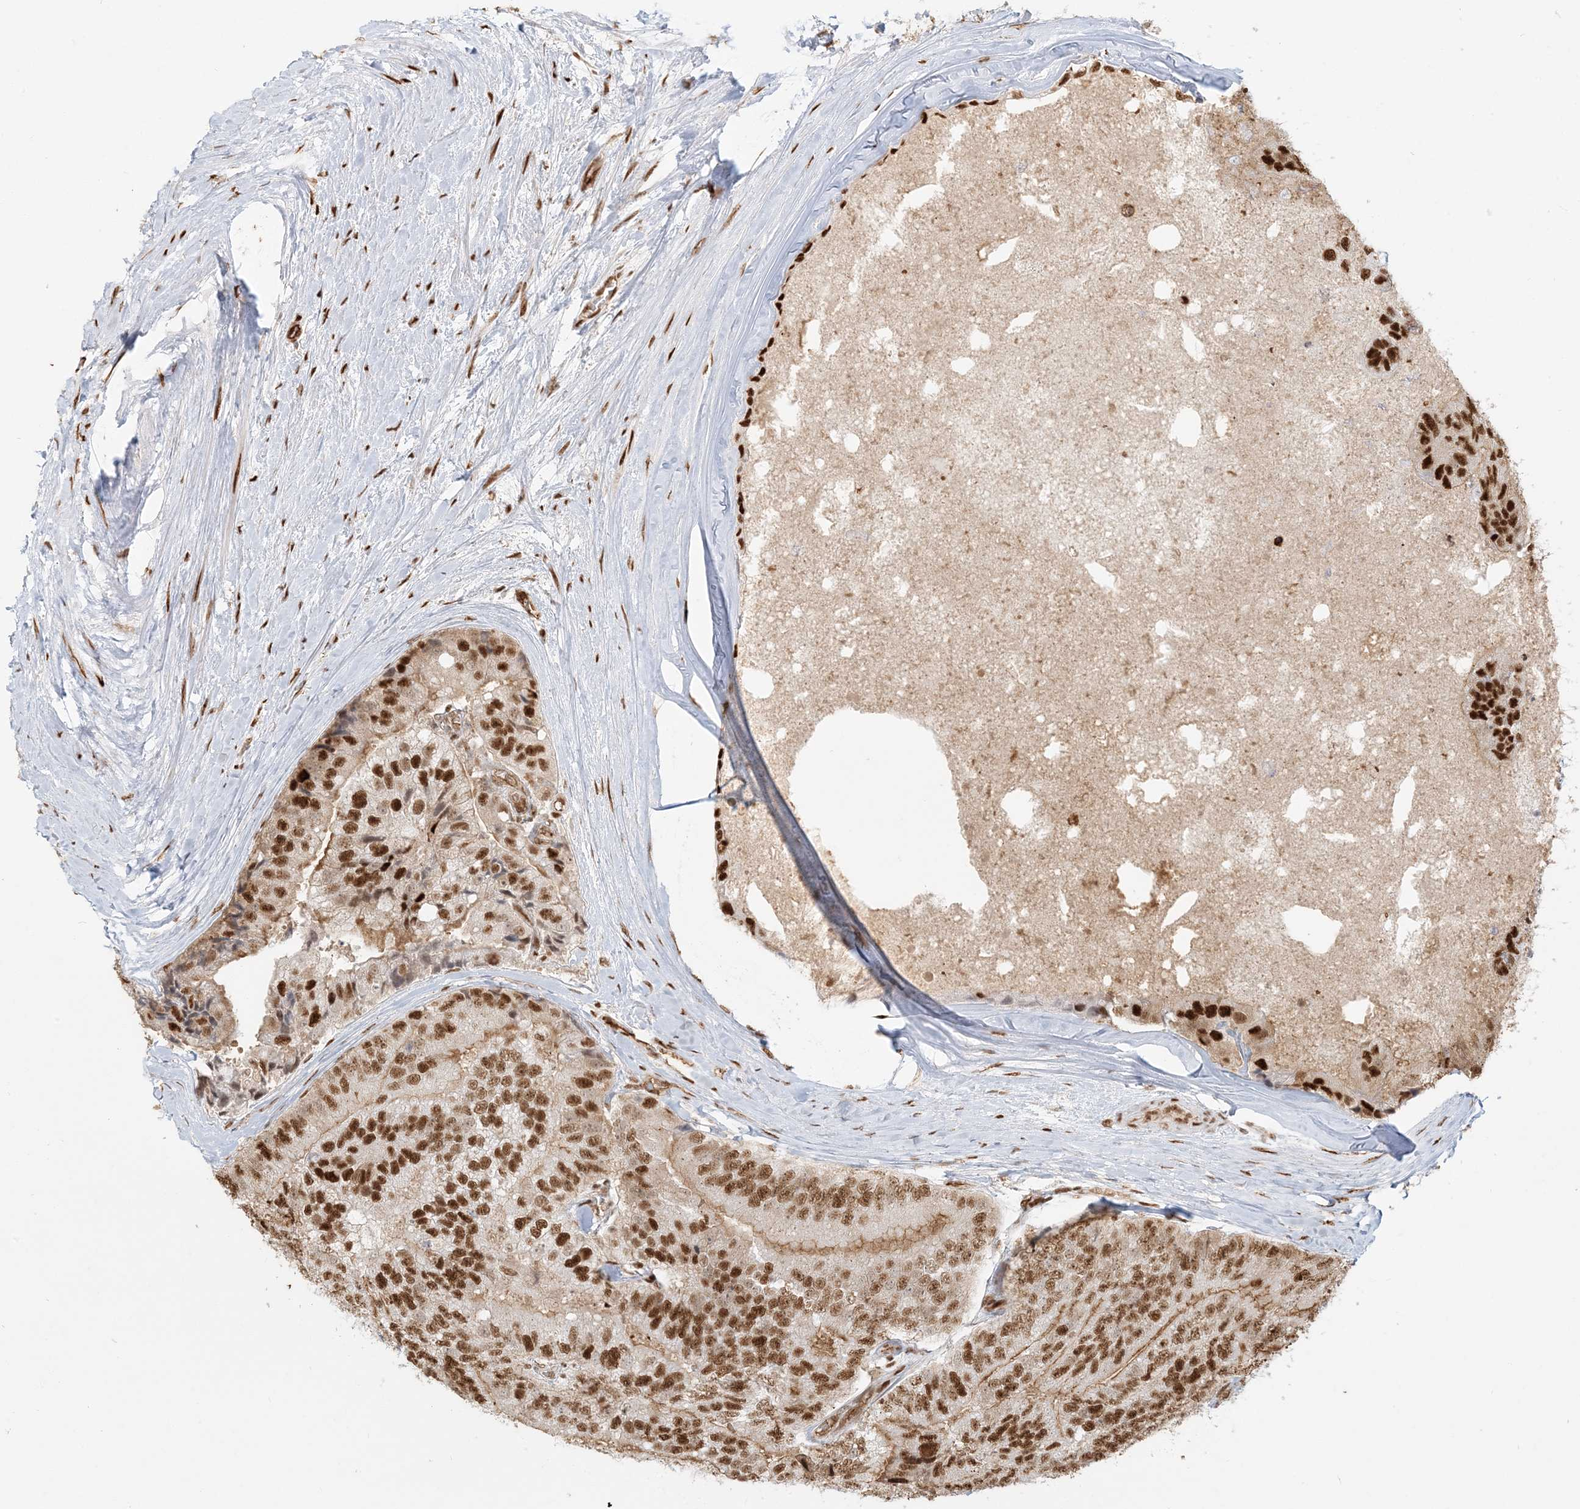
{"staining": {"intensity": "strong", "quantity": ">75%", "location": "cytoplasmic/membranous,nuclear"}, "tissue": "prostate cancer", "cell_type": "Tumor cells", "image_type": "cancer", "snomed": [{"axis": "morphology", "description": "Adenocarcinoma, High grade"}, {"axis": "topography", "description": "Prostate"}], "caption": "Immunohistochemistry (IHC) (DAB) staining of human high-grade adenocarcinoma (prostate) reveals strong cytoplasmic/membranous and nuclear protein staining in about >75% of tumor cells.", "gene": "CKS2", "patient": {"sex": "male", "age": 70}}